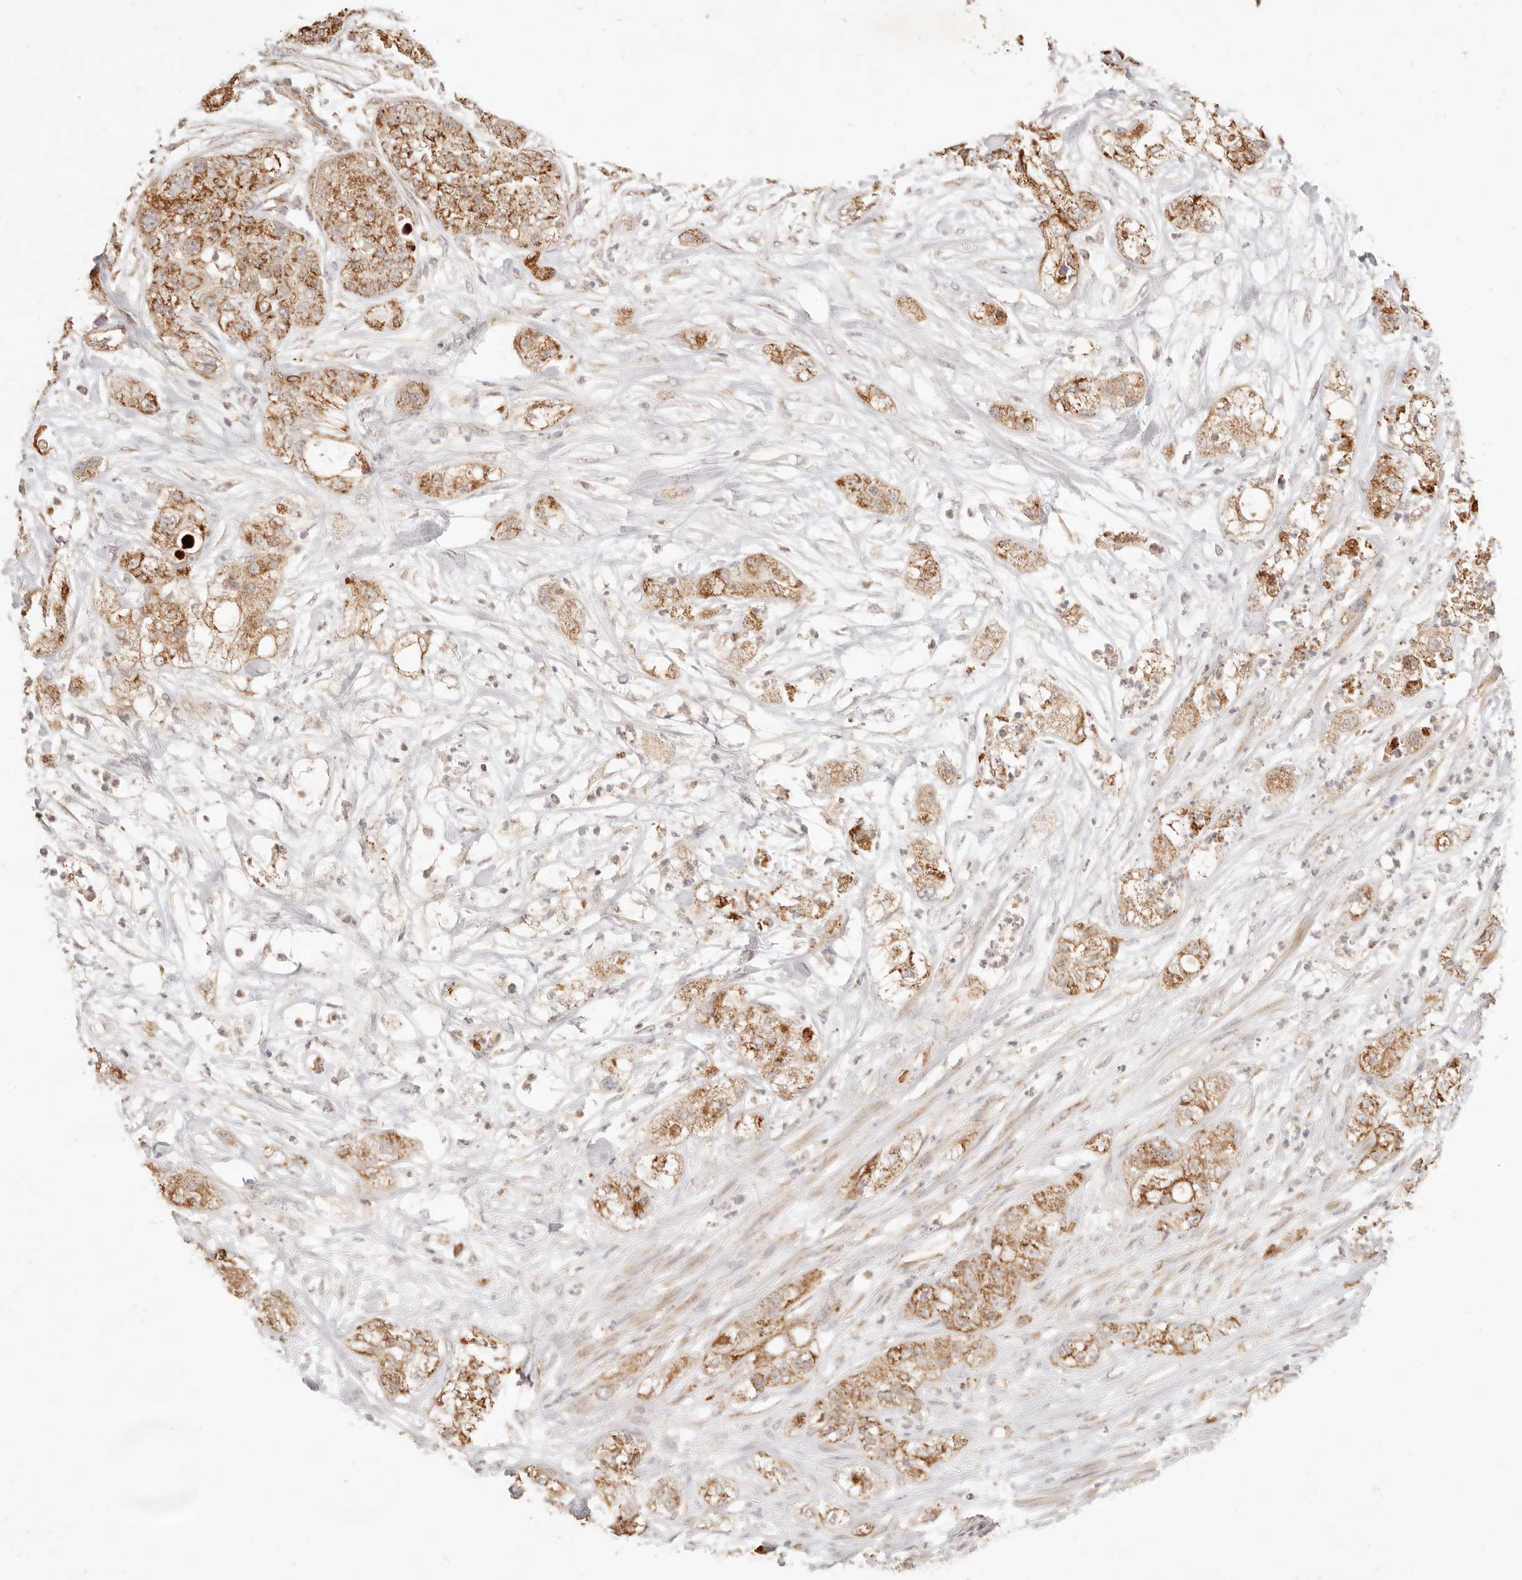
{"staining": {"intensity": "moderate", "quantity": ">75%", "location": "cytoplasmic/membranous"}, "tissue": "pancreatic cancer", "cell_type": "Tumor cells", "image_type": "cancer", "snomed": [{"axis": "morphology", "description": "Adenocarcinoma, NOS"}, {"axis": "topography", "description": "Pancreas"}], "caption": "Brown immunohistochemical staining in adenocarcinoma (pancreatic) reveals moderate cytoplasmic/membranous expression in approximately >75% of tumor cells.", "gene": "CPLANE2", "patient": {"sex": "female", "age": 78}}